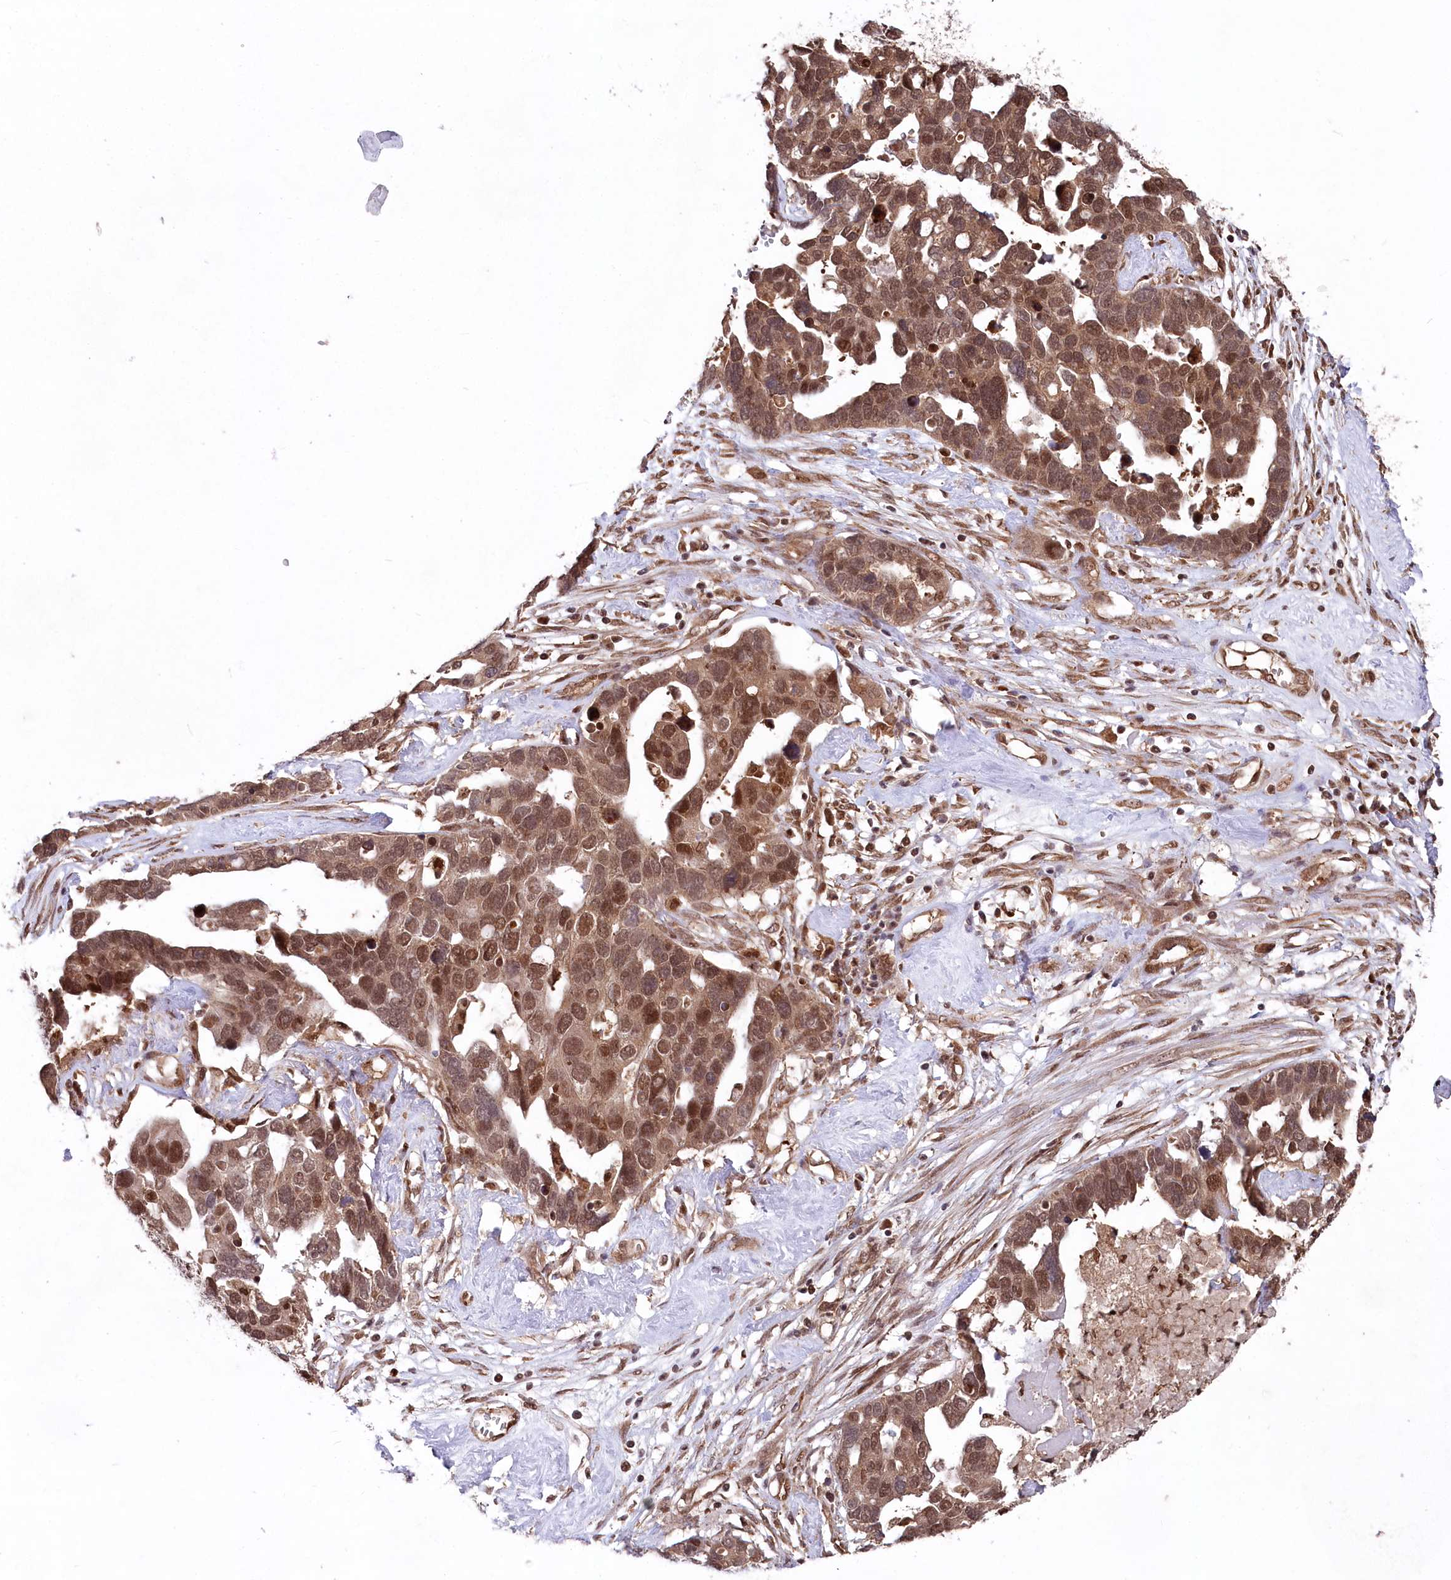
{"staining": {"intensity": "moderate", "quantity": ">75%", "location": "cytoplasmic/membranous,nuclear"}, "tissue": "ovarian cancer", "cell_type": "Tumor cells", "image_type": "cancer", "snomed": [{"axis": "morphology", "description": "Cystadenocarcinoma, serous, NOS"}, {"axis": "topography", "description": "Ovary"}], "caption": "Ovarian cancer stained with a protein marker demonstrates moderate staining in tumor cells.", "gene": "PSMA1", "patient": {"sex": "female", "age": 54}}